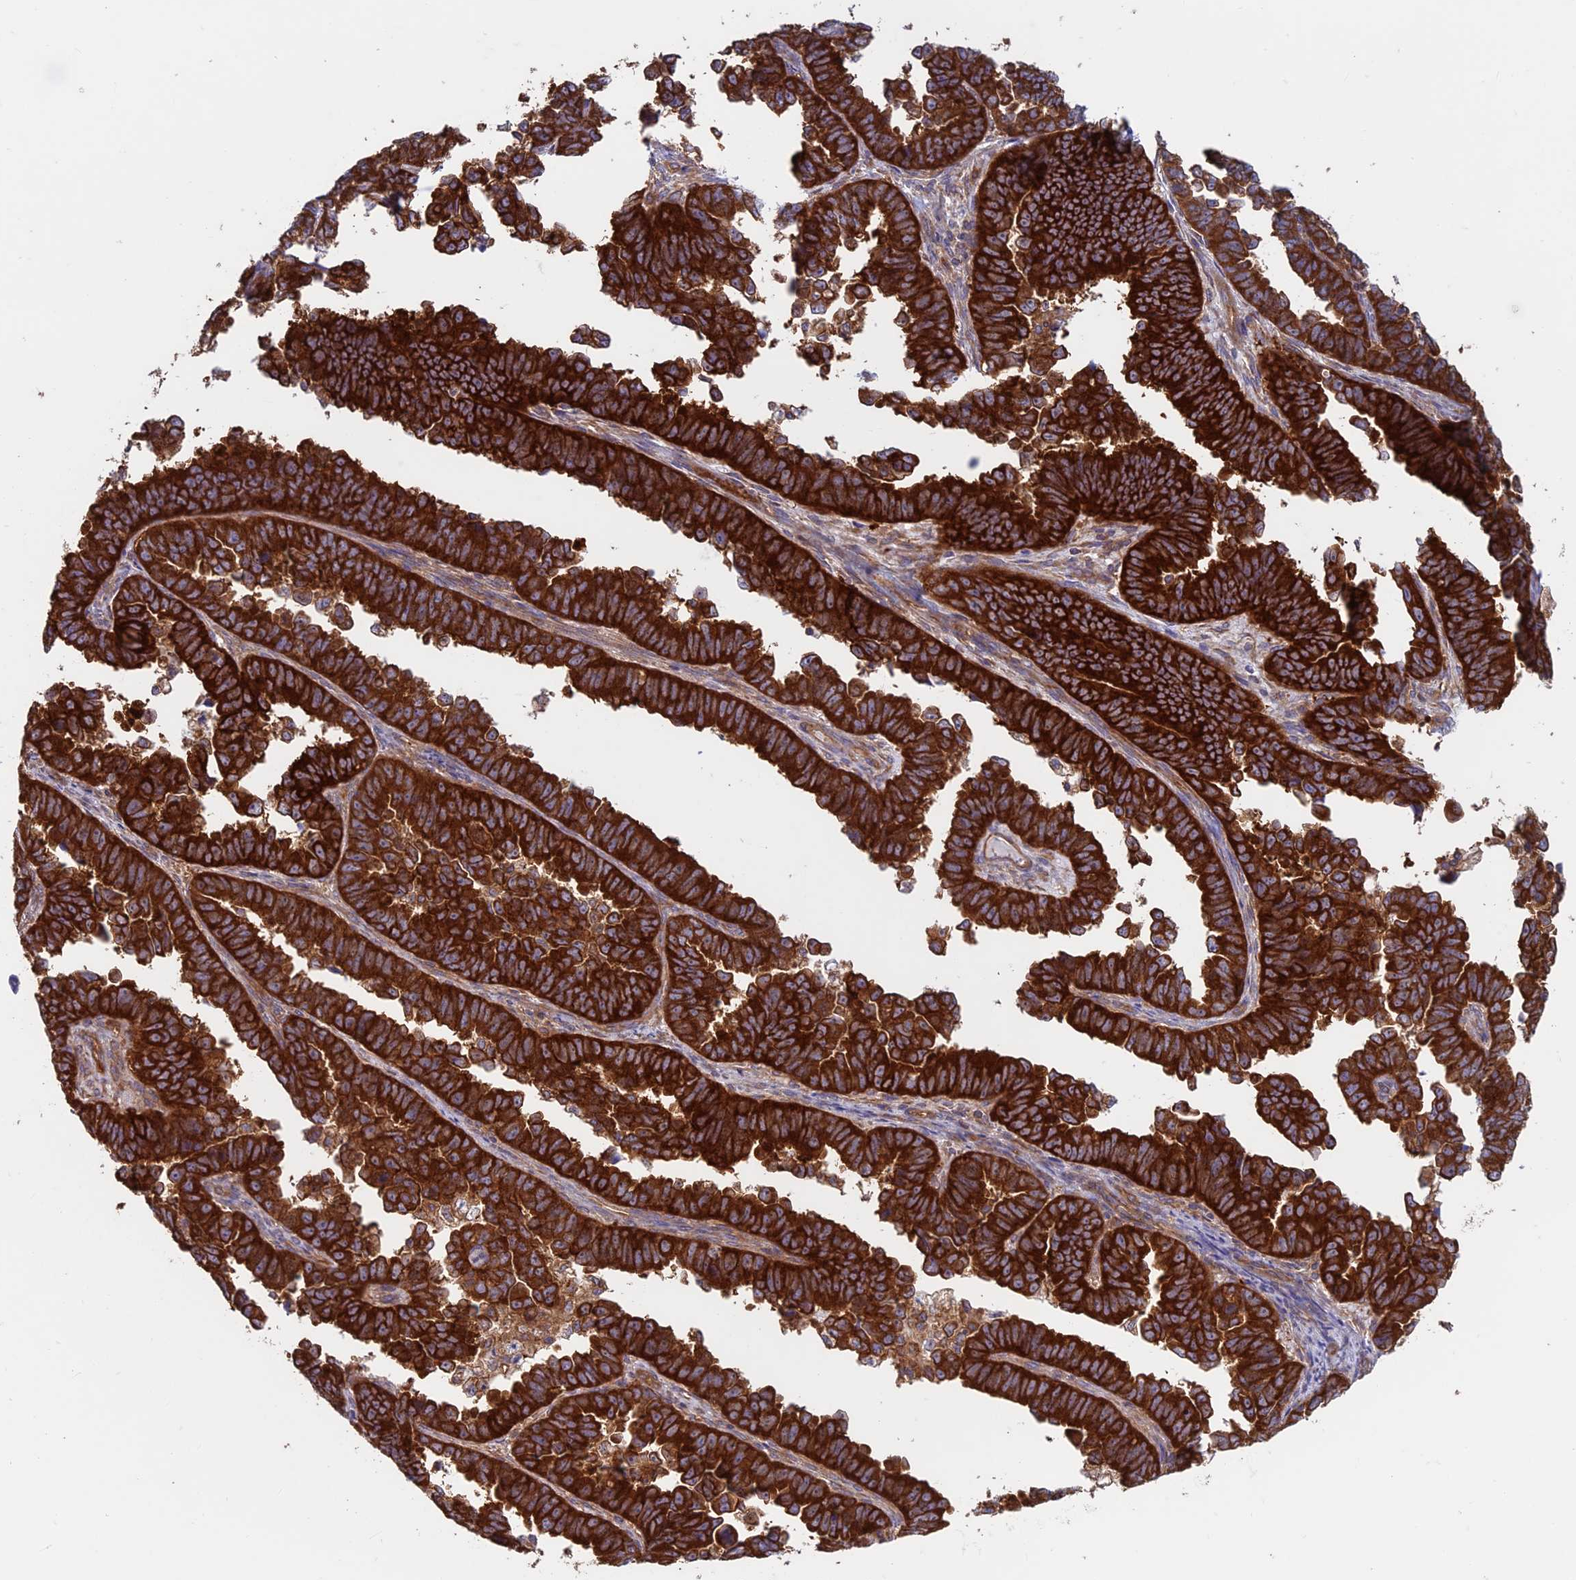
{"staining": {"intensity": "strong", "quantity": ">75%", "location": "cytoplasmic/membranous"}, "tissue": "endometrial cancer", "cell_type": "Tumor cells", "image_type": "cancer", "snomed": [{"axis": "morphology", "description": "Adenocarcinoma, NOS"}, {"axis": "topography", "description": "Endometrium"}], "caption": "Endometrial cancer stained for a protein exhibits strong cytoplasmic/membranous positivity in tumor cells.", "gene": "DNM1L", "patient": {"sex": "female", "age": 75}}